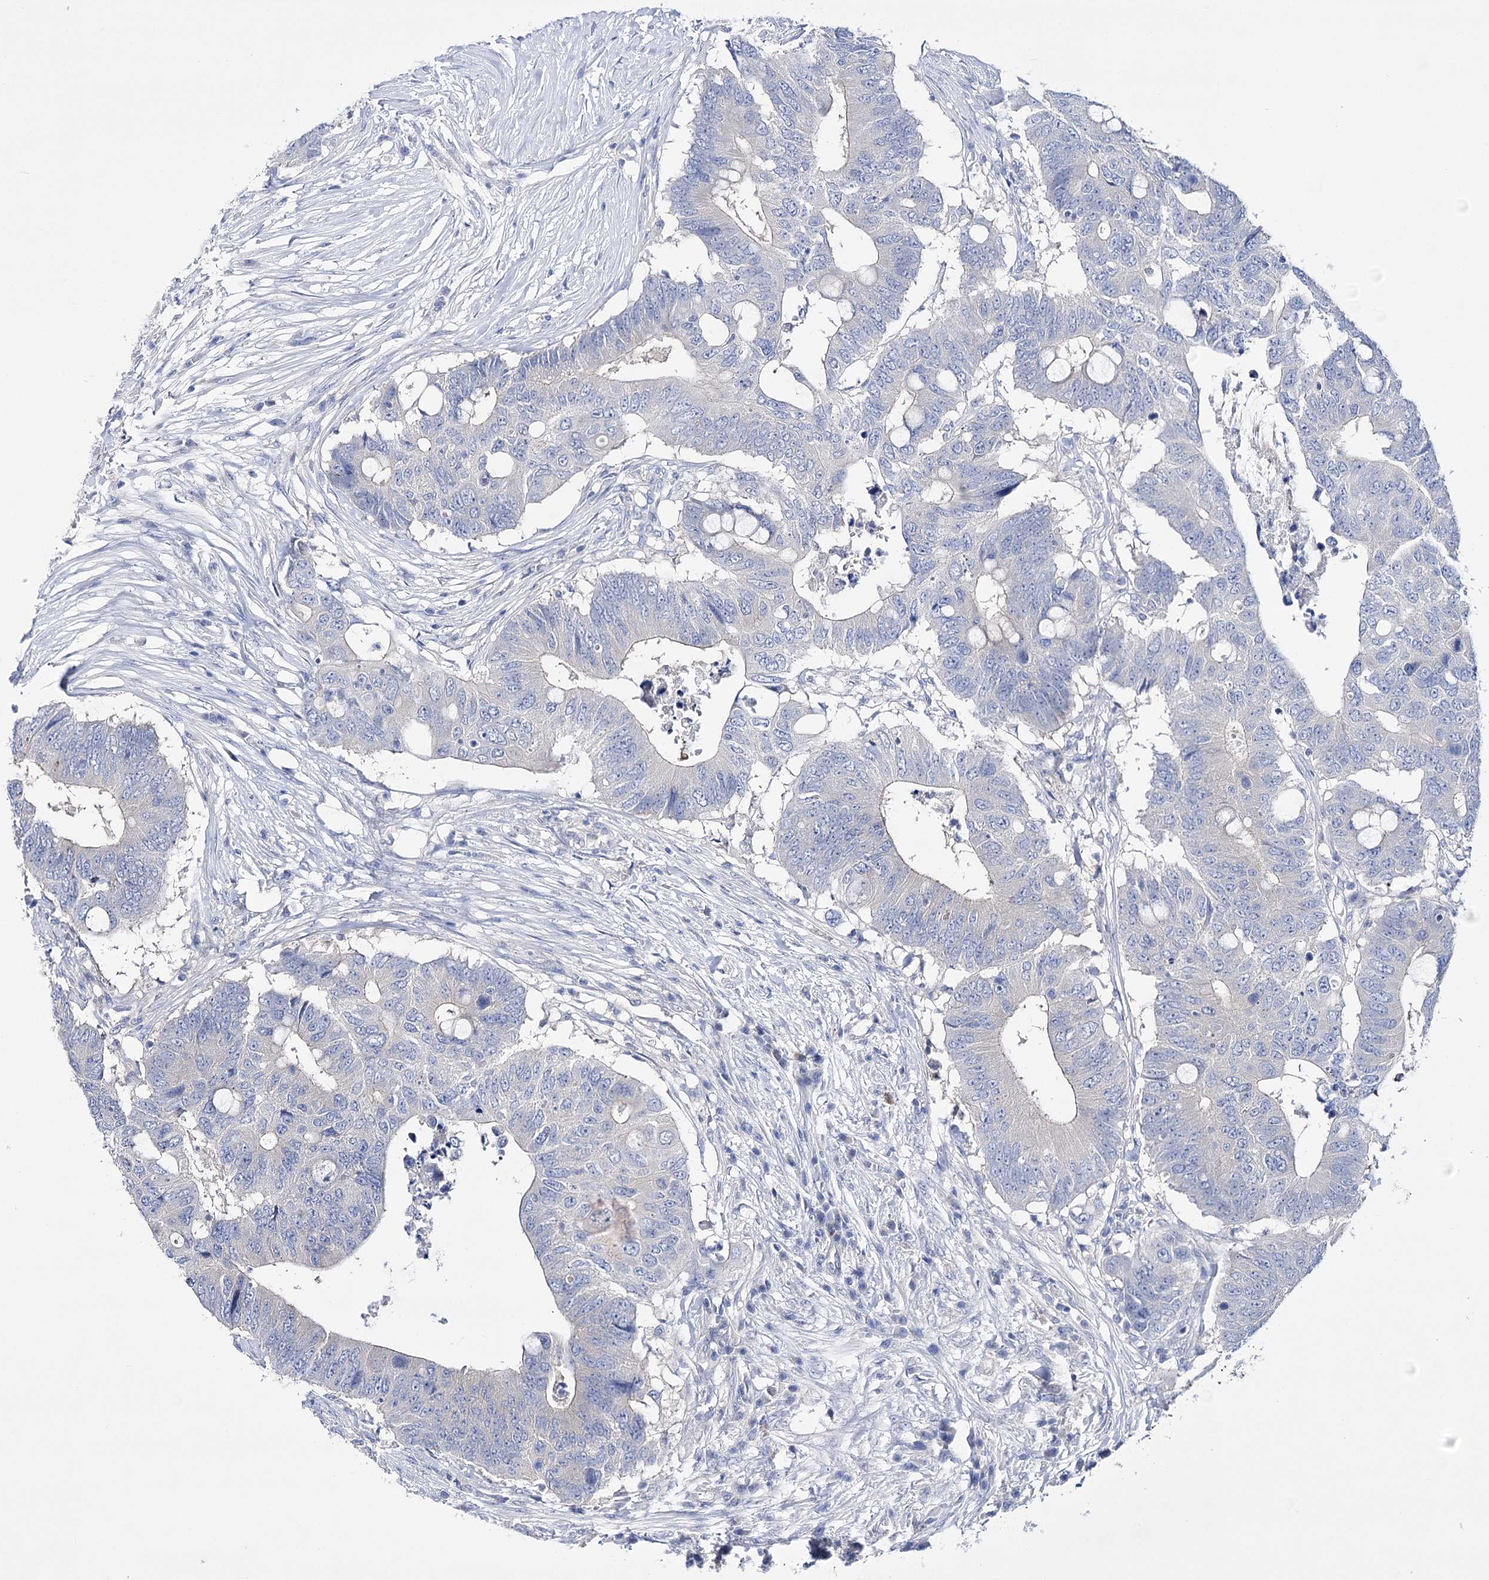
{"staining": {"intensity": "negative", "quantity": "none", "location": "none"}, "tissue": "colorectal cancer", "cell_type": "Tumor cells", "image_type": "cancer", "snomed": [{"axis": "morphology", "description": "Adenocarcinoma, NOS"}, {"axis": "topography", "description": "Colon"}], "caption": "Immunohistochemistry (IHC) of human colorectal cancer exhibits no staining in tumor cells.", "gene": "LRRC34", "patient": {"sex": "male", "age": 71}}